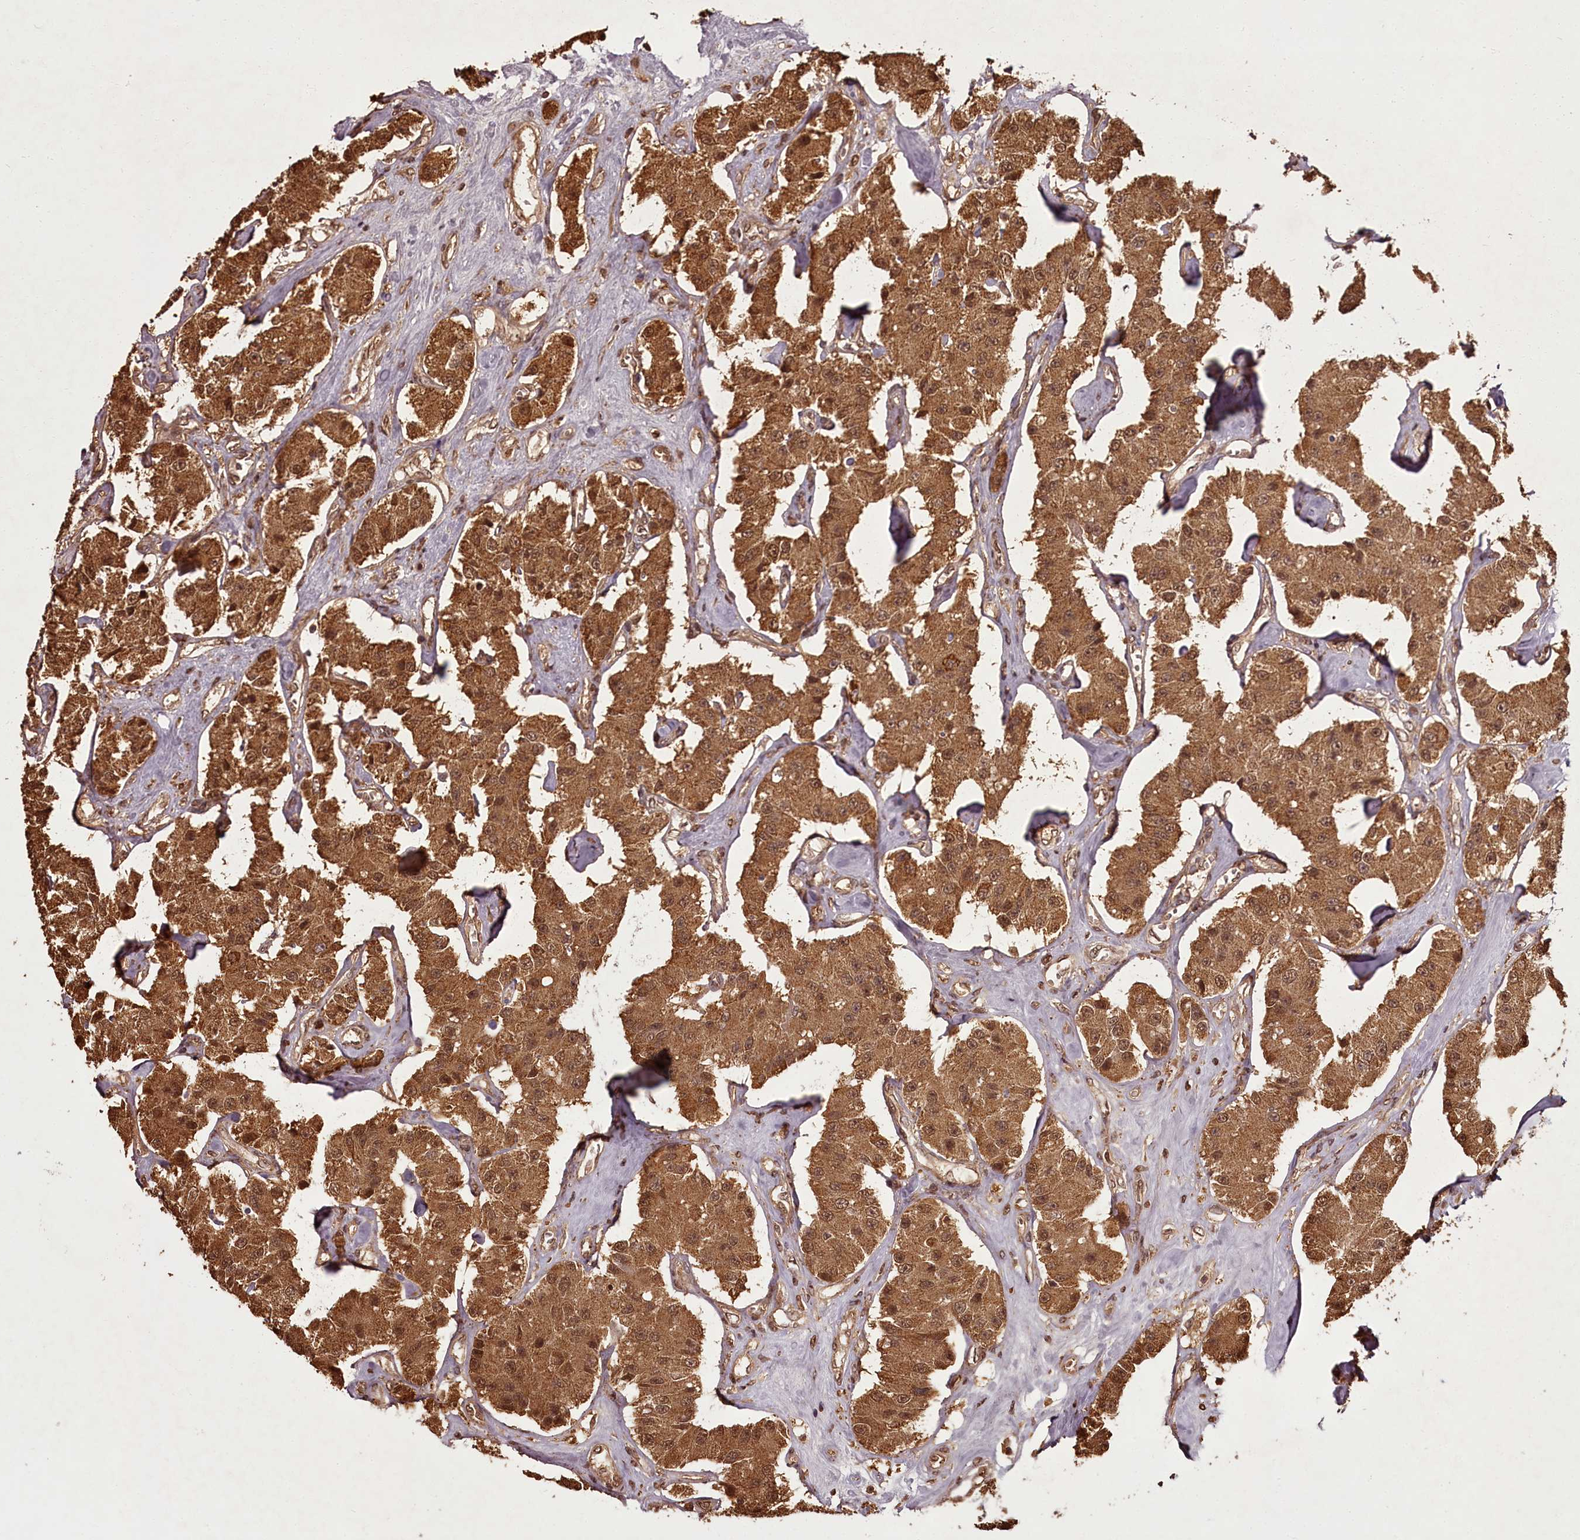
{"staining": {"intensity": "strong", "quantity": ">75%", "location": "cytoplasmic/membranous,nuclear"}, "tissue": "carcinoid", "cell_type": "Tumor cells", "image_type": "cancer", "snomed": [{"axis": "morphology", "description": "Carcinoid, malignant, NOS"}, {"axis": "topography", "description": "Pancreas"}], "caption": "Strong cytoplasmic/membranous and nuclear positivity is appreciated in approximately >75% of tumor cells in carcinoid.", "gene": "NPRL2", "patient": {"sex": "male", "age": 41}}